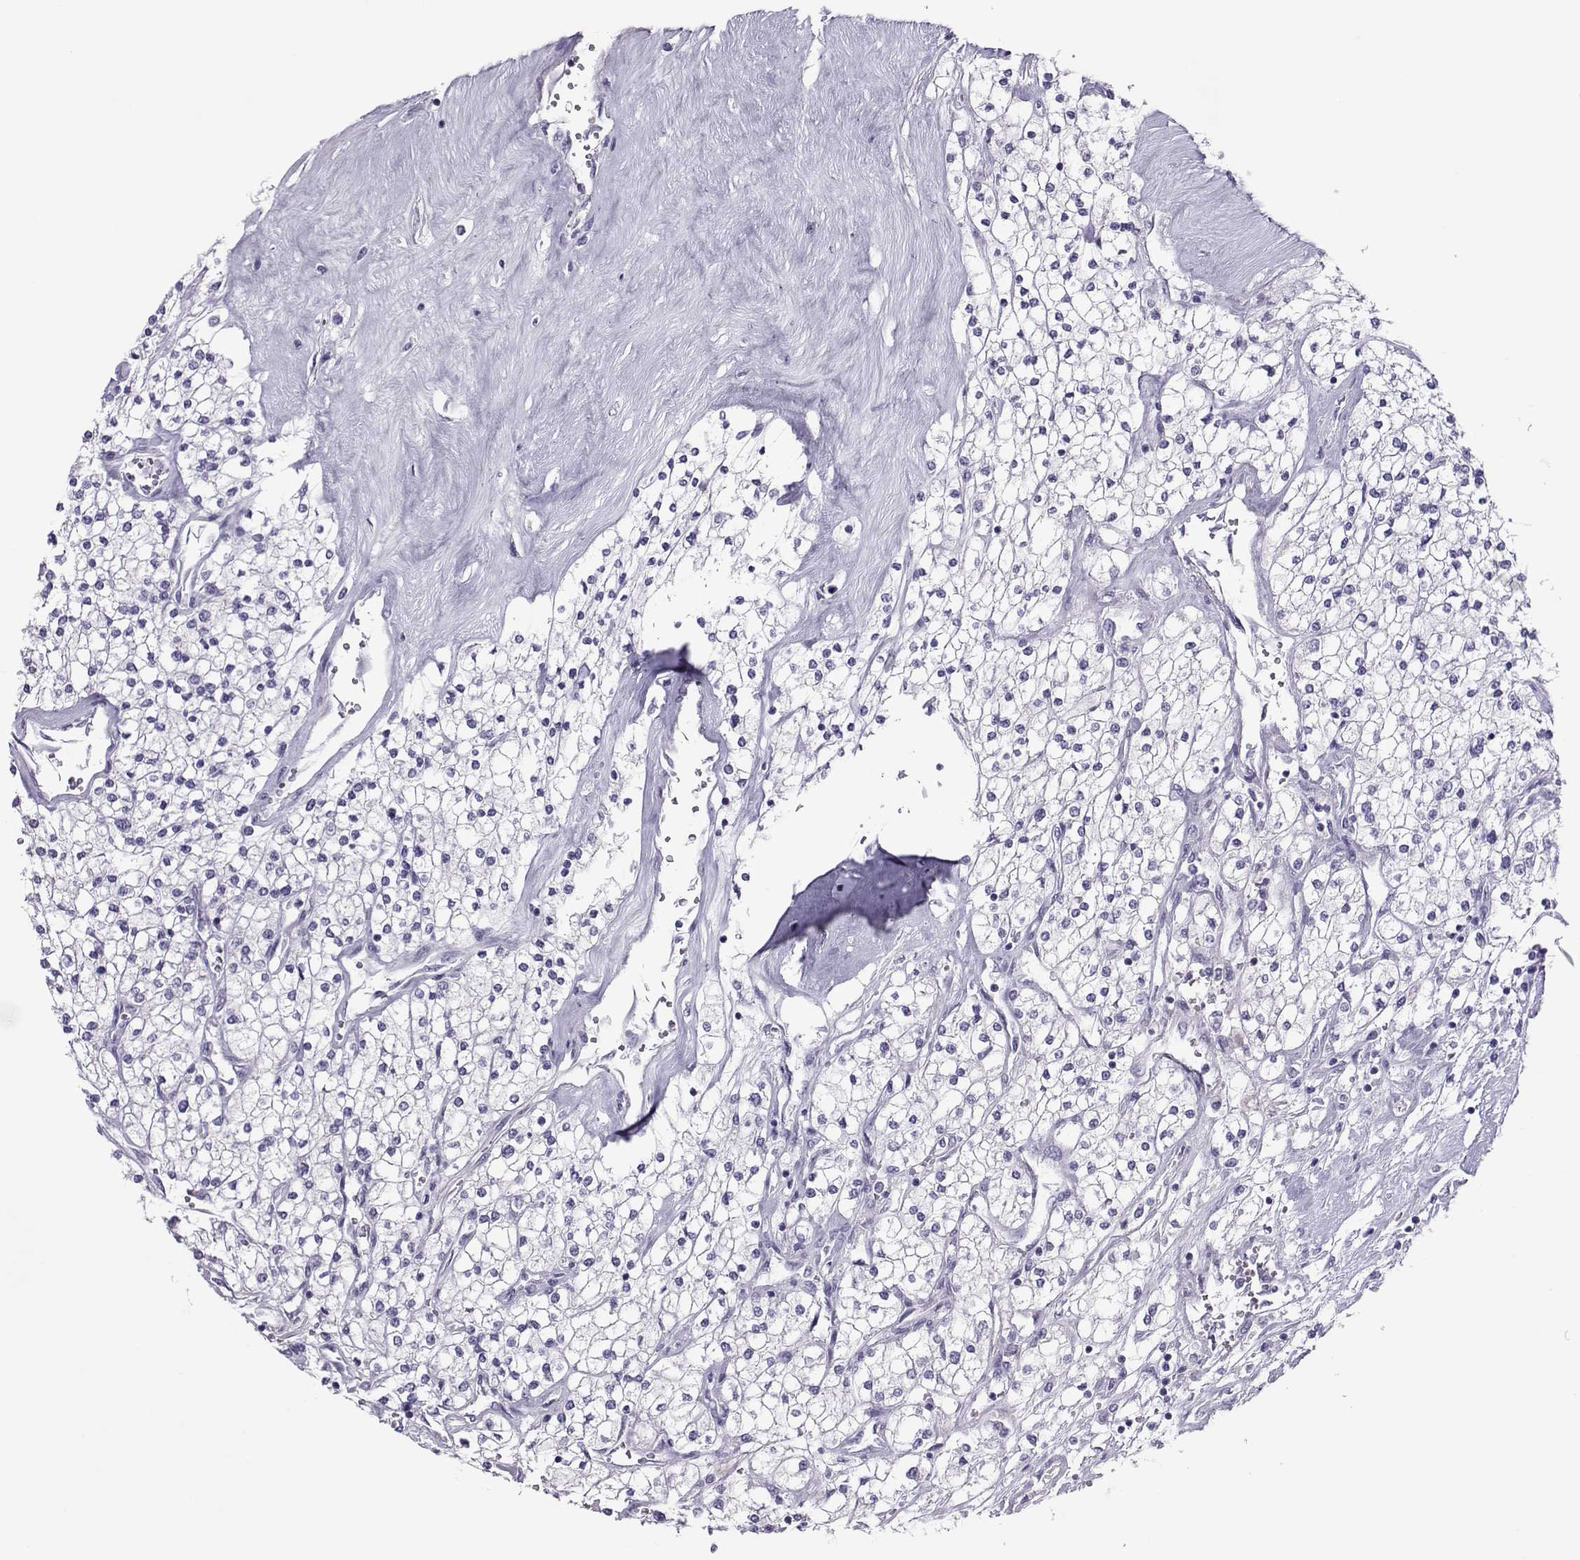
{"staining": {"intensity": "negative", "quantity": "none", "location": "none"}, "tissue": "renal cancer", "cell_type": "Tumor cells", "image_type": "cancer", "snomed": [{"axis": "morphology", "description": "Adenocarcinoma, NOS"}, {"axis": "topography", "description": "Kidney"}], "caption": "Immunohistochemistry (IHC) of renal cancer (adenocarcinoma) demonstrates no expression in tumor cells. (DAB immunohistochemistry visualized using brightfield microscopy, high magnification).", "gene": "TRPM7", "patient": {"sex": "male", "age": 80}}